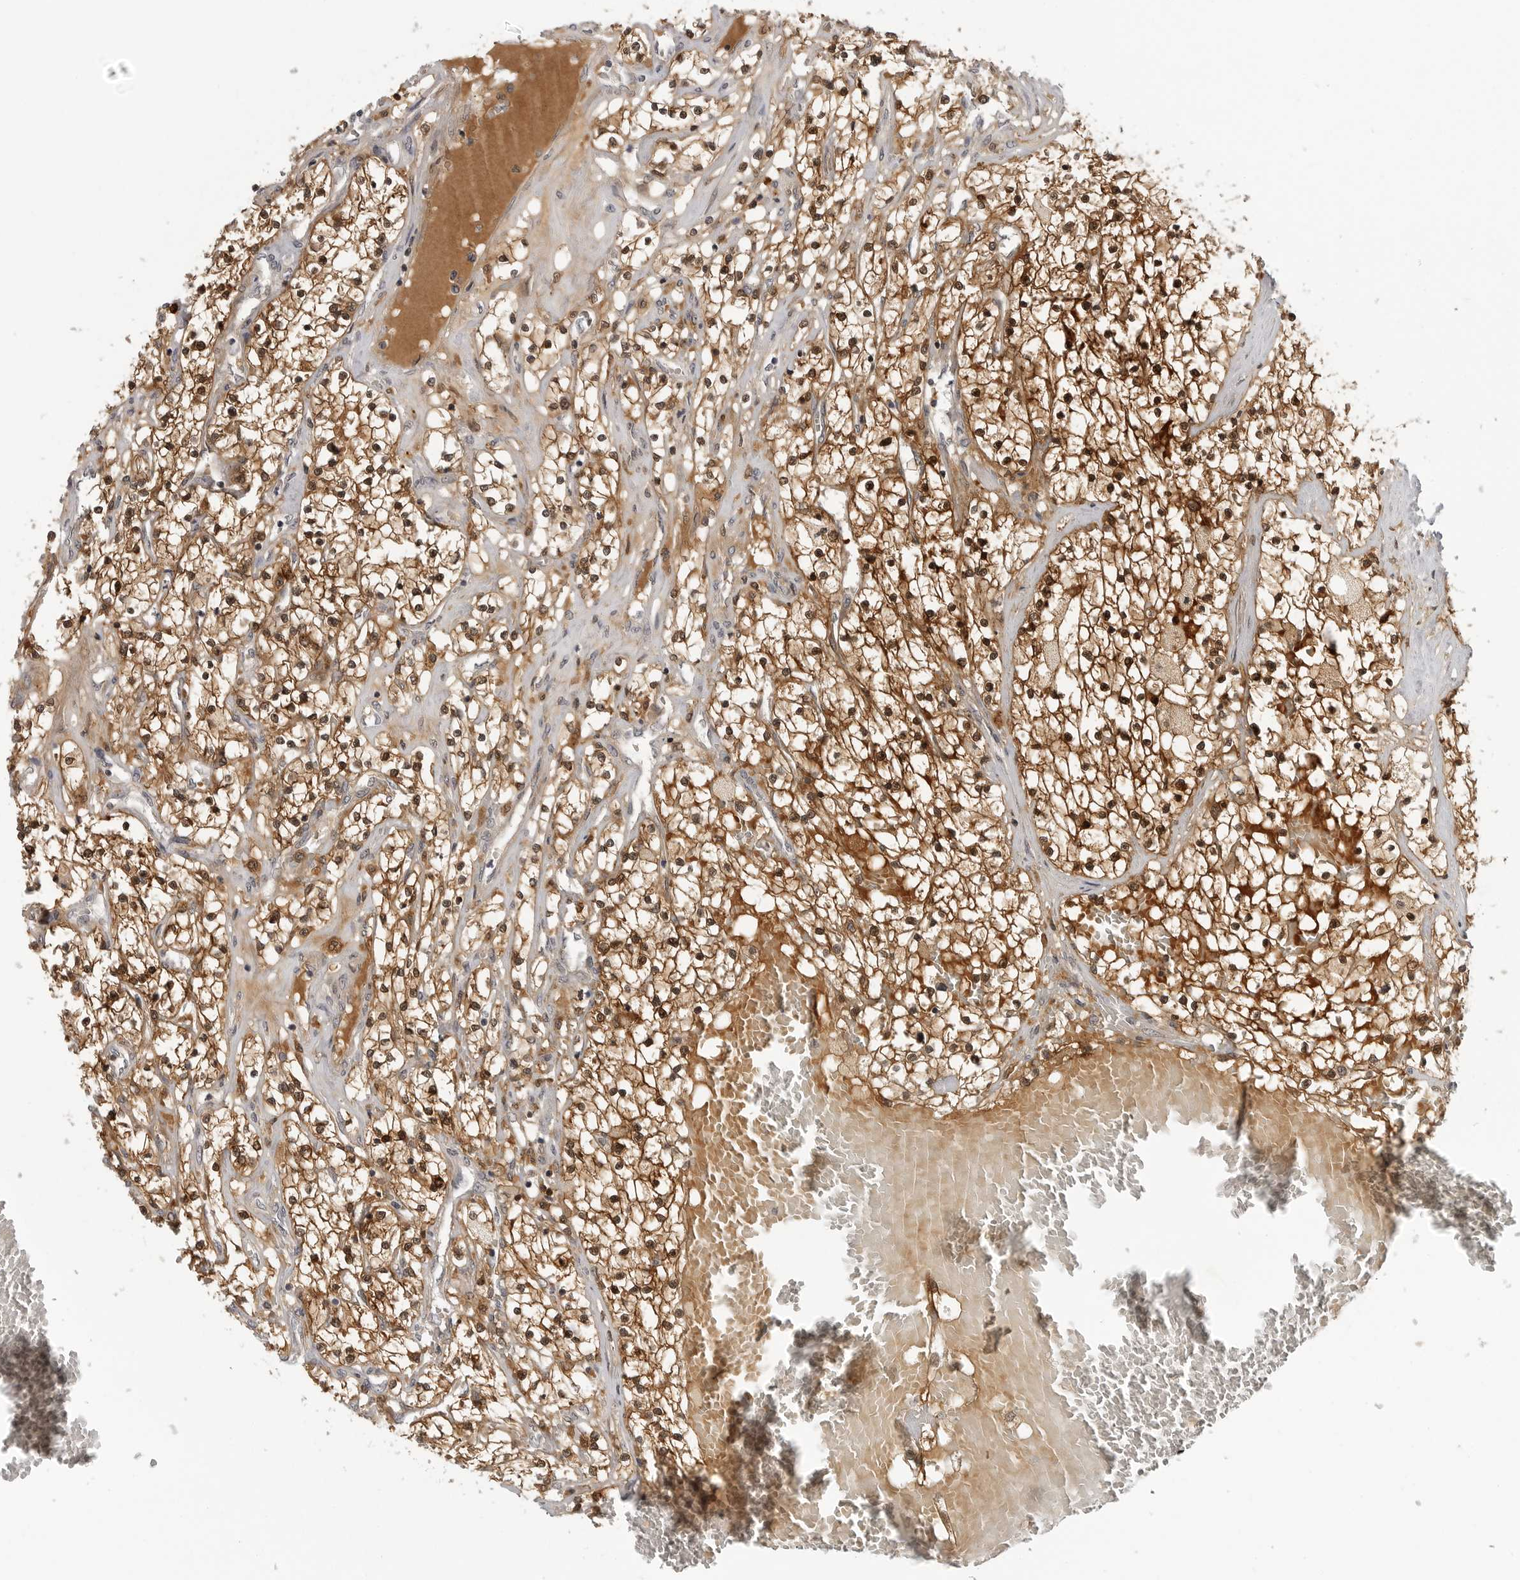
{"staining": {"intensity": "strong", "quantity": ">75%", "location": "cytoplasmic/membranous,nuclear"}, "tissue": "renal cancer", "cell_type": "Tumor cells", "image_type": "cancer", "snomed": [{"axis": "morphology", "description": "Normal tissue, NOS"}, {"axis": "morphology", "description": "Adenocarcinoma, NOS"}, {"axis": "topography", "description": "Kidney"}], "caption": "Immunohistochemistry of renal cancer (adenocarcinoma) shows high levels of strong cytoplasmic/membranous and nuclear staining in about >75% of tumor cells. The protein of interest is stained brown, and the nuclei are stained in blue (DAB IHC with brightfield microscopy, high magnification).", "gene": "CTIF", "patient": {"sex": "male", "age": 68}}